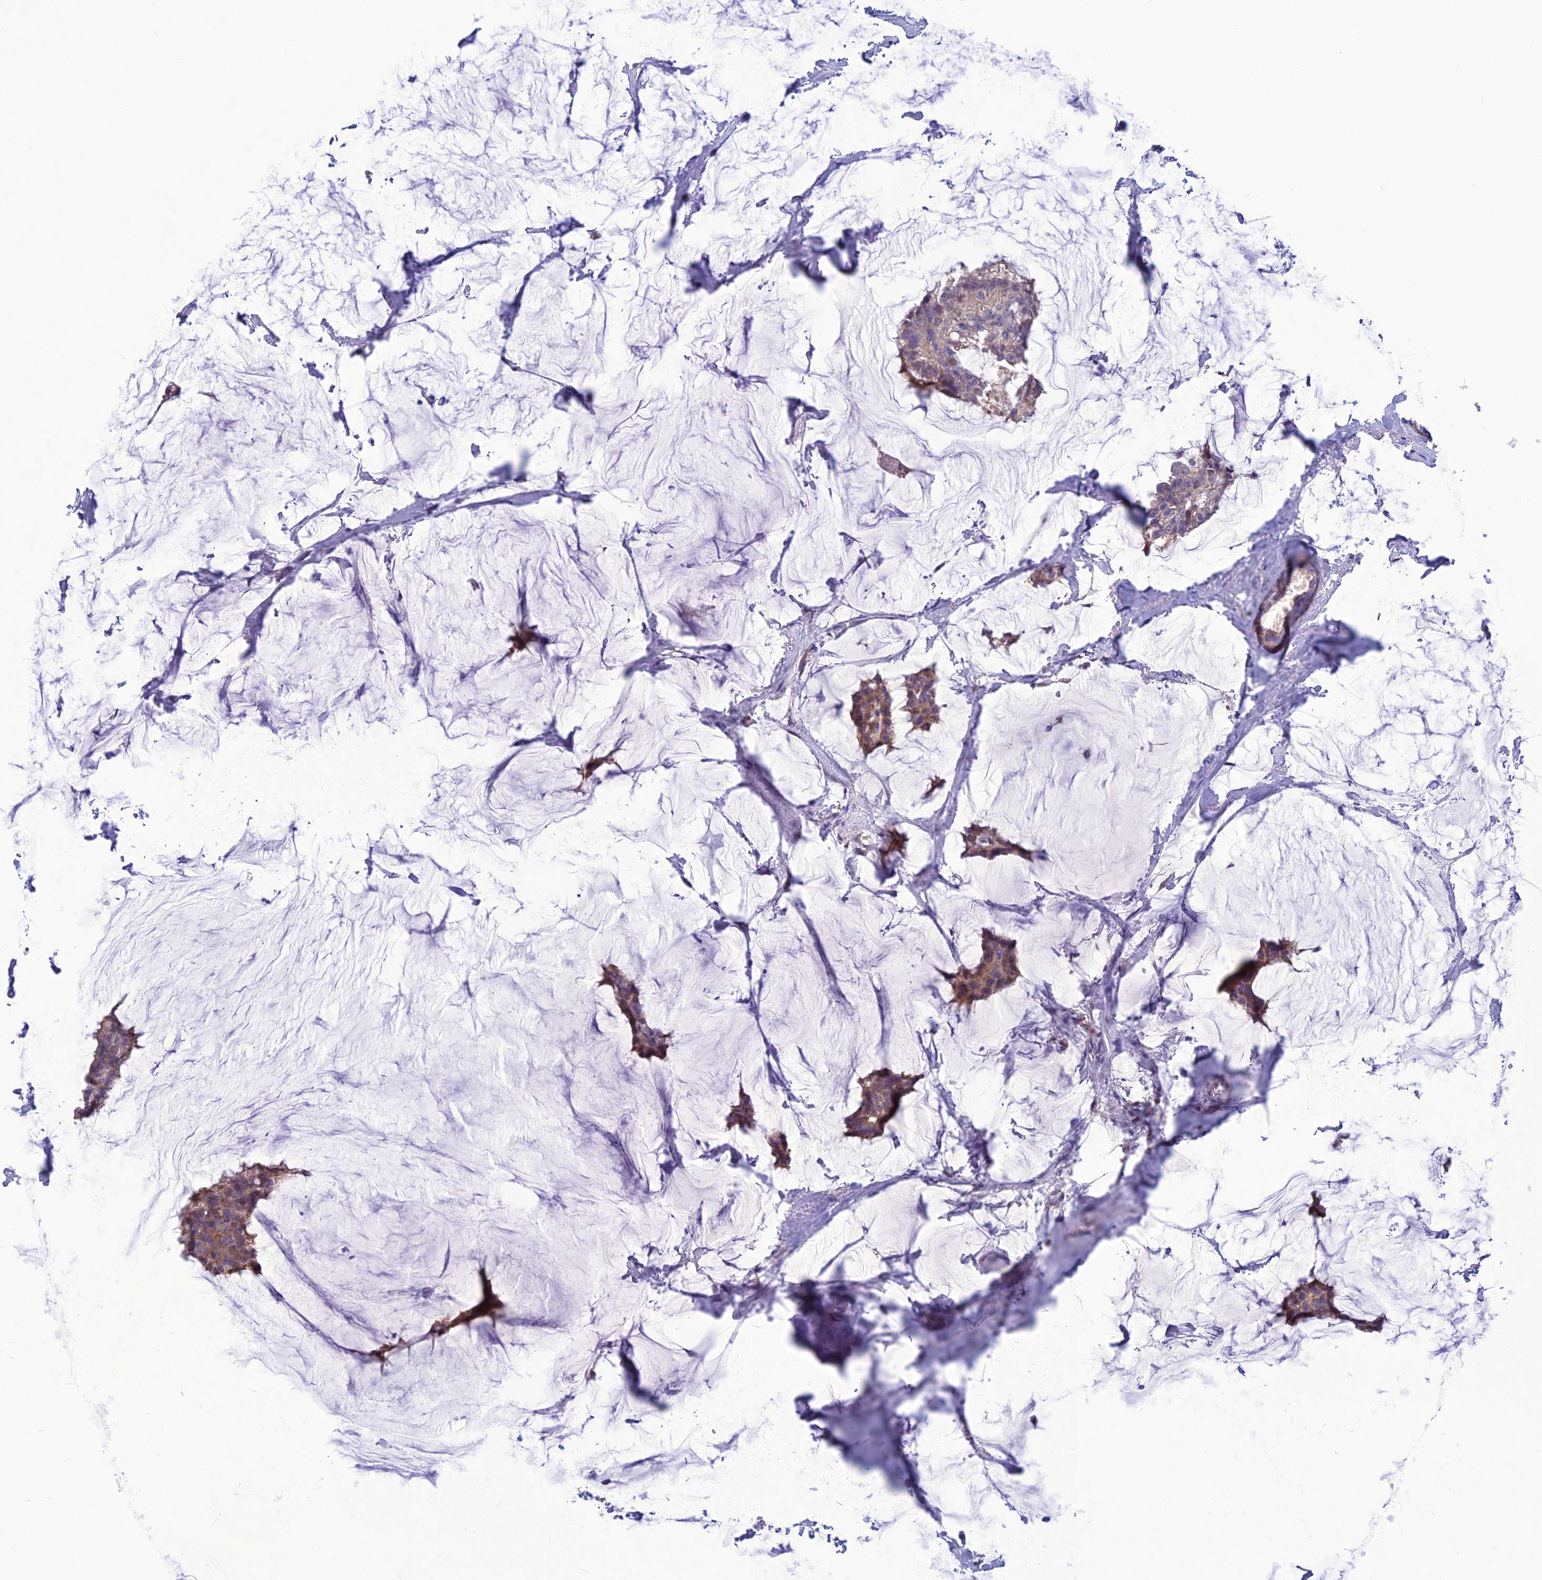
{"staining": {"intensity": "moderate", "quantity": ">75%", "location": "cytoplasmic/membranous"}, "tissue": "breast cancer", "cell_type": "Tumor cells", "image_type": "cancer", "snomed": [{"axis": "morphology", "description": "Duct carcinoma"}, {"axis": "topography", "description": "Breast"}], "caption": "Protein positivity by IHC demonstrates moderate cytoplasmic/membranous positivity in approximately >75% of tumor cells in invasive ductal carcinoma (breast).", "gene": "PSMF1", "patient": {"sex": "female", "age": 93}}